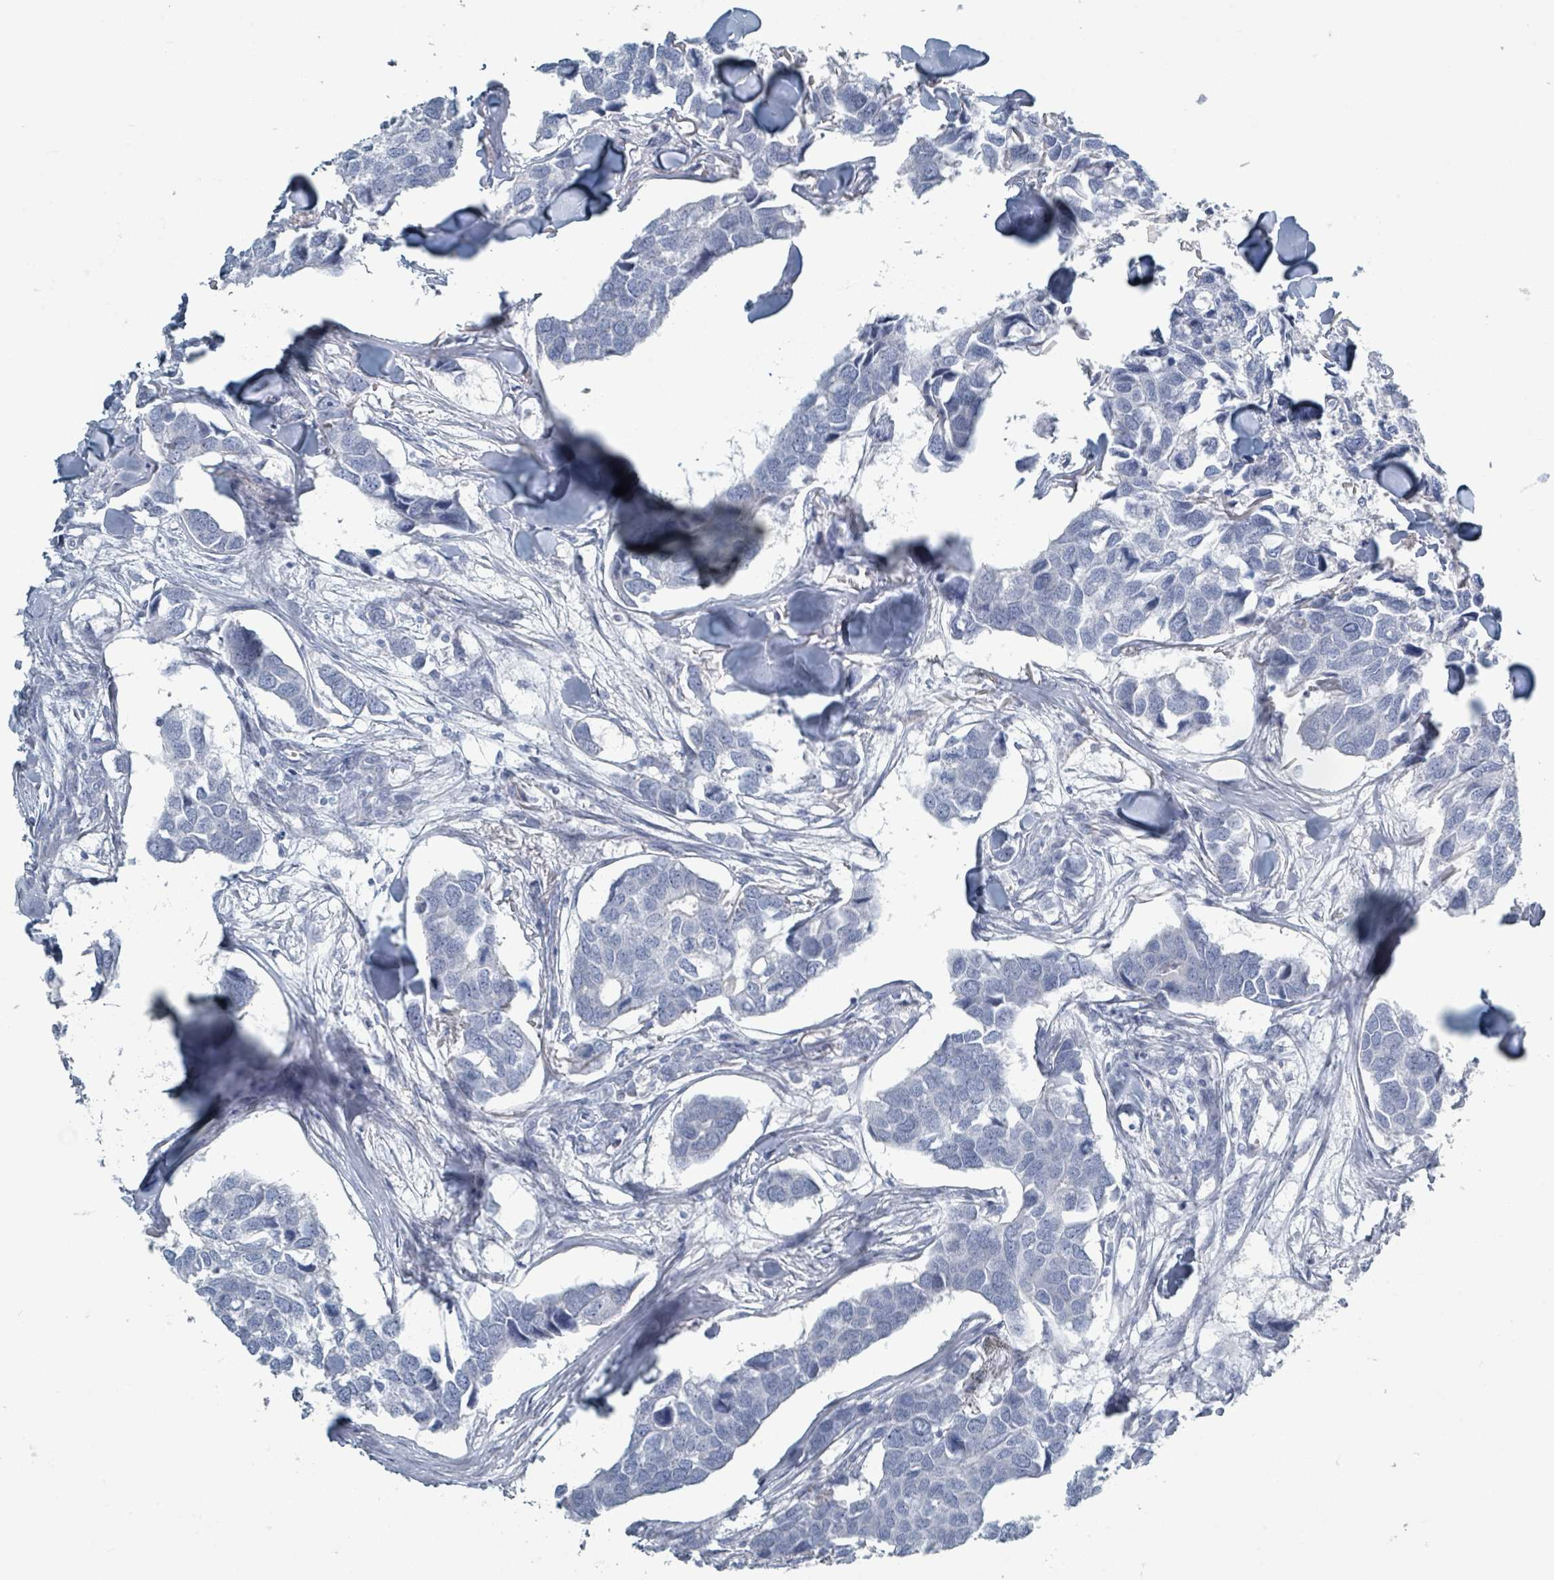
{"staining": {"intensity": "negative", "quantity": "none", "location": "none"}, "tissue": "breast cancer", "cell_type": "Tumor cells", "image_type": "cancer", "snomed": [{"axis": "morphology", "description": "Duct carcinoma"}, {"axis": "topography", "description": "Breast"}], "caption": "Immunohistochemical staining of breast cancer (invasive ductal carcinoma) reveals no significant staining in tumor cells.", "gene": "HEATR5A", "patient": {"sex": "female", "age": 83}}